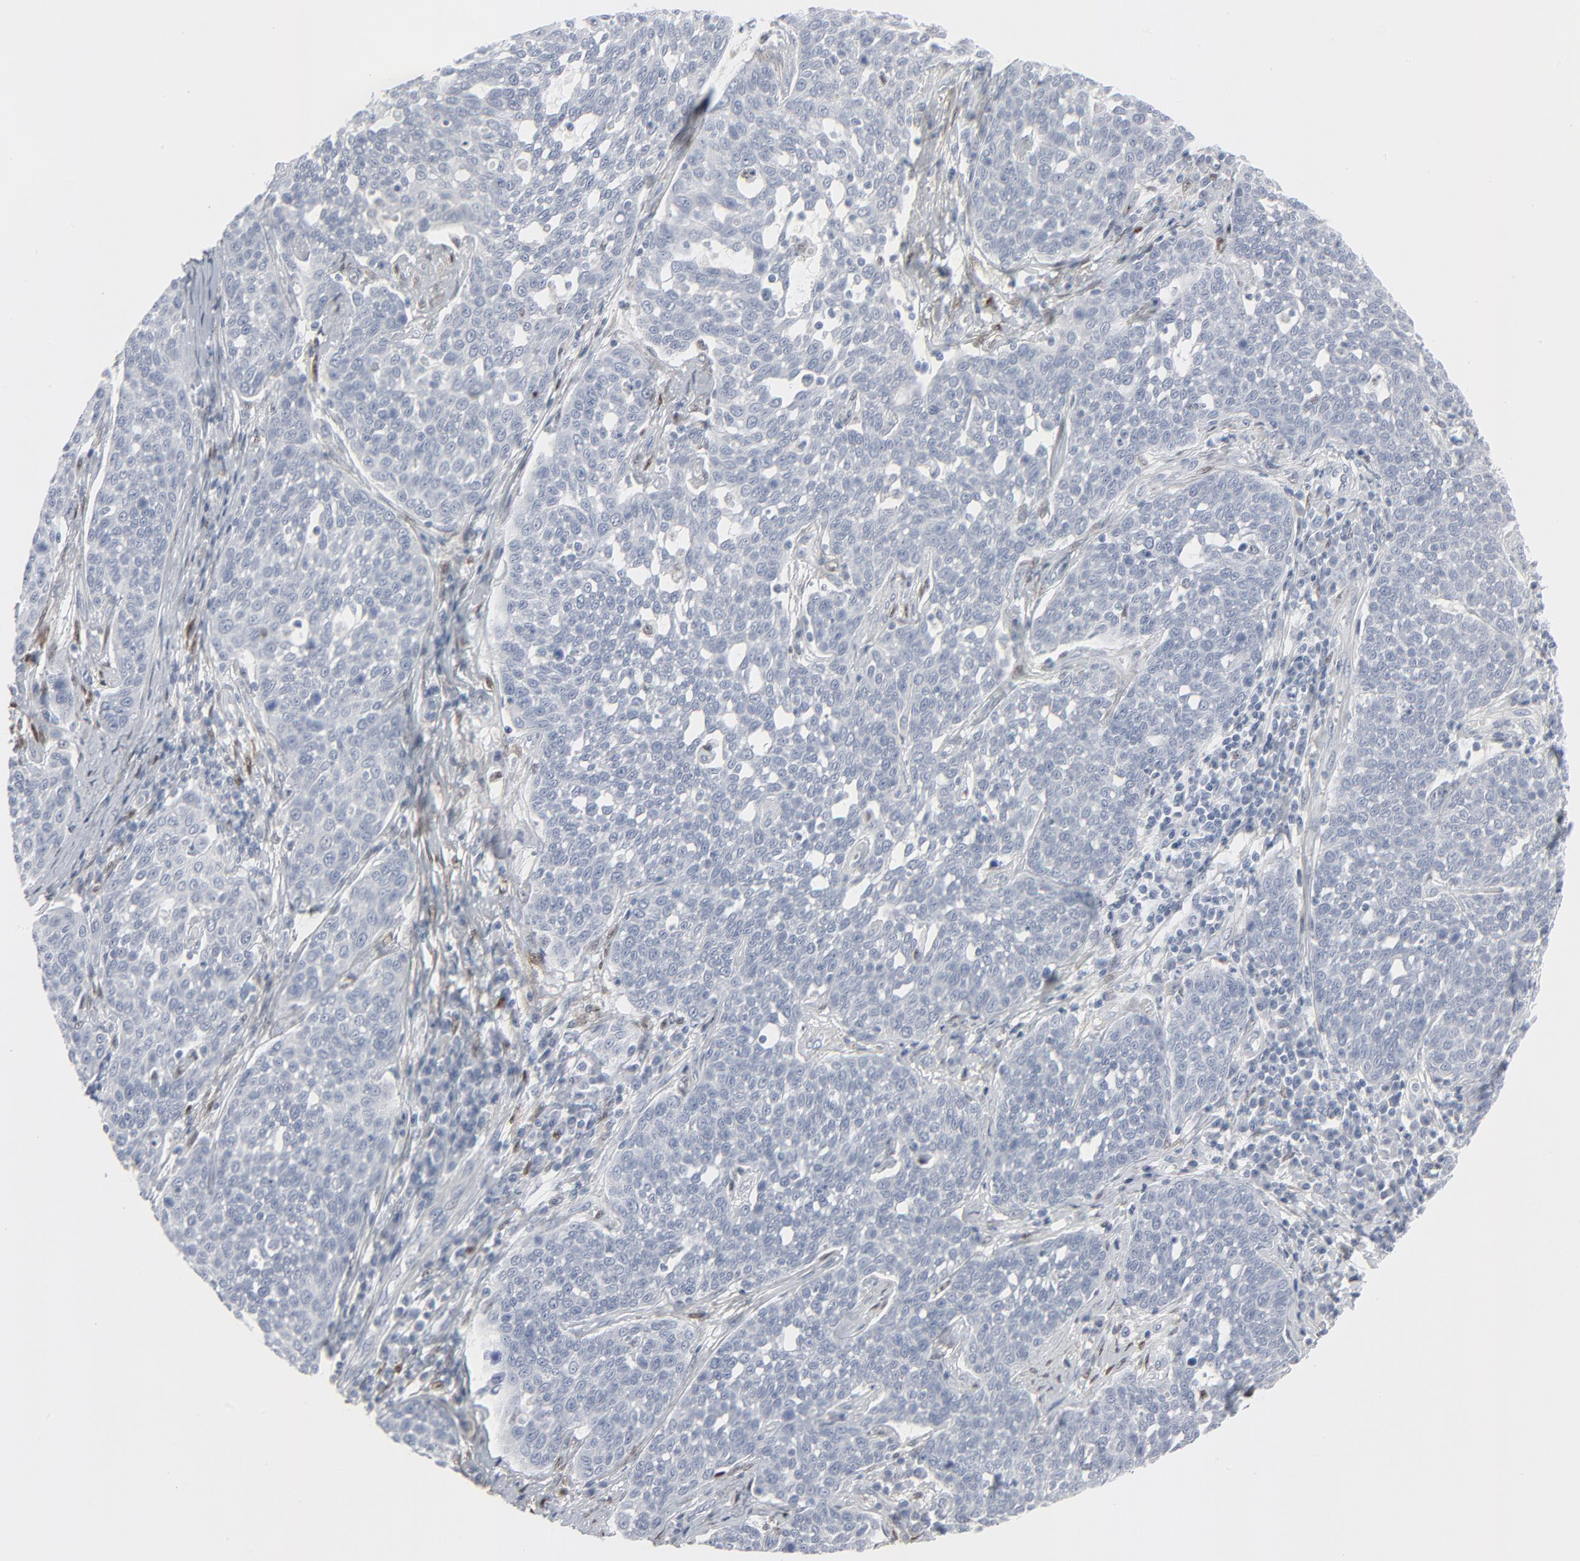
{"staining": {"intensity": "negative", "quantity": "none", "location": "none"}, "tissue": "cervical cancer", "cell_type": "Tumor cells", "image_type": "cancer", "snomed": [{"axis": "morphology", "description": "Squamous cell carcinoma, NOS"}, {"axis": "topography", "description": "Cervix"}], "caption": "DAB (3,3'-diaminobenzidine) immunohistochemical staining of human cervical cancer shows no significant expression in tumor cells.", "gene": "MITF", "patient": {"sex": "female", "age": 31}}